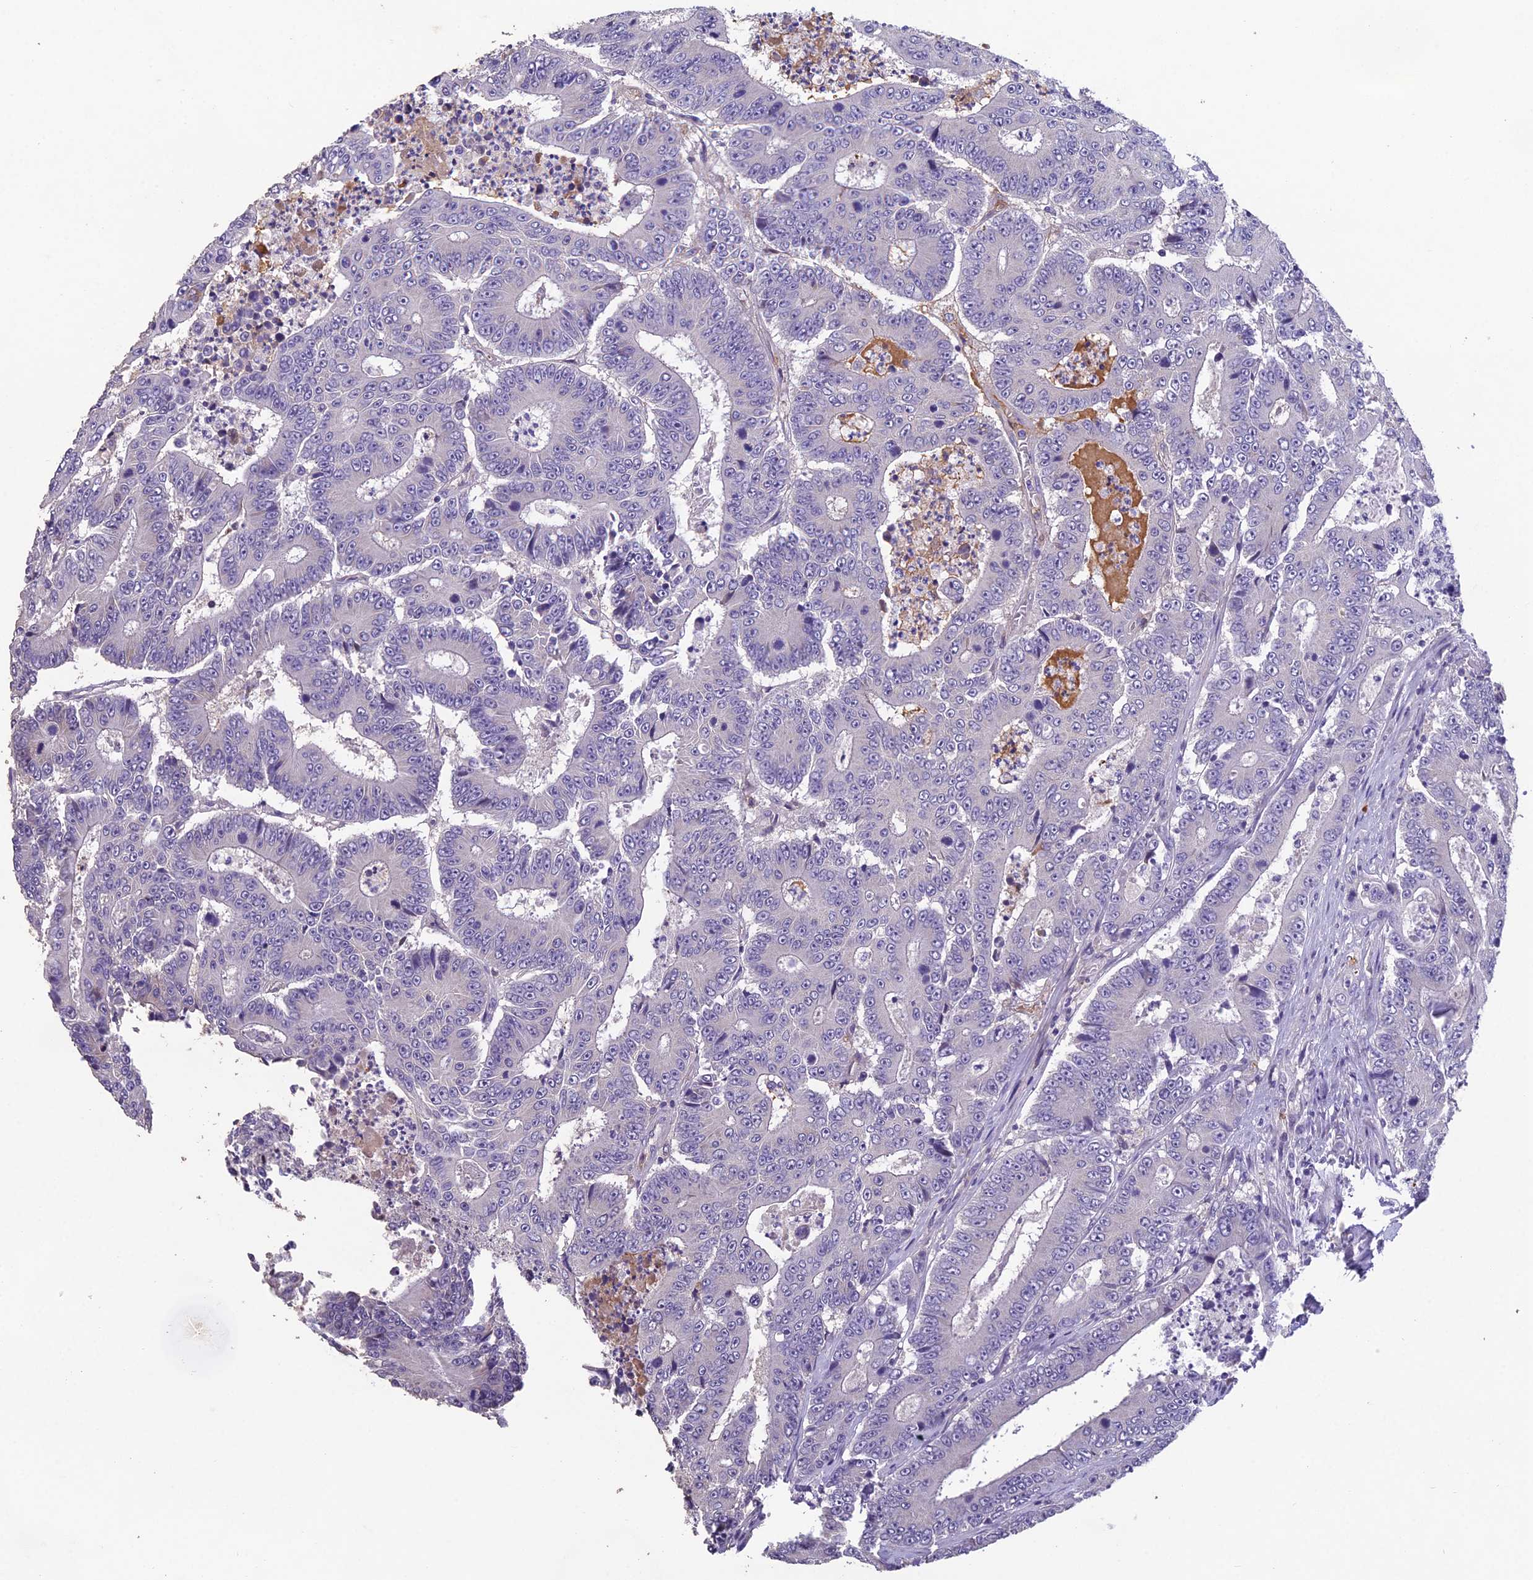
{"staining": {"intensity": "negative", "quantity": "none", "location": "none"}, "tissue": "colorectal cancer", "cell_type": "Tumor cells", "image_type": "cancer", "snomed": [{"axis": "morphology", "description": "Adenocarcinoma, NOS"}, {"axis": "topography", "description": "Colon"}], "caption": "The micrograph reveals no staining of tumor cells in colorectal cancer.", "gene": "CEACAM16", "patient": {"sex": "male", "age": 83}}